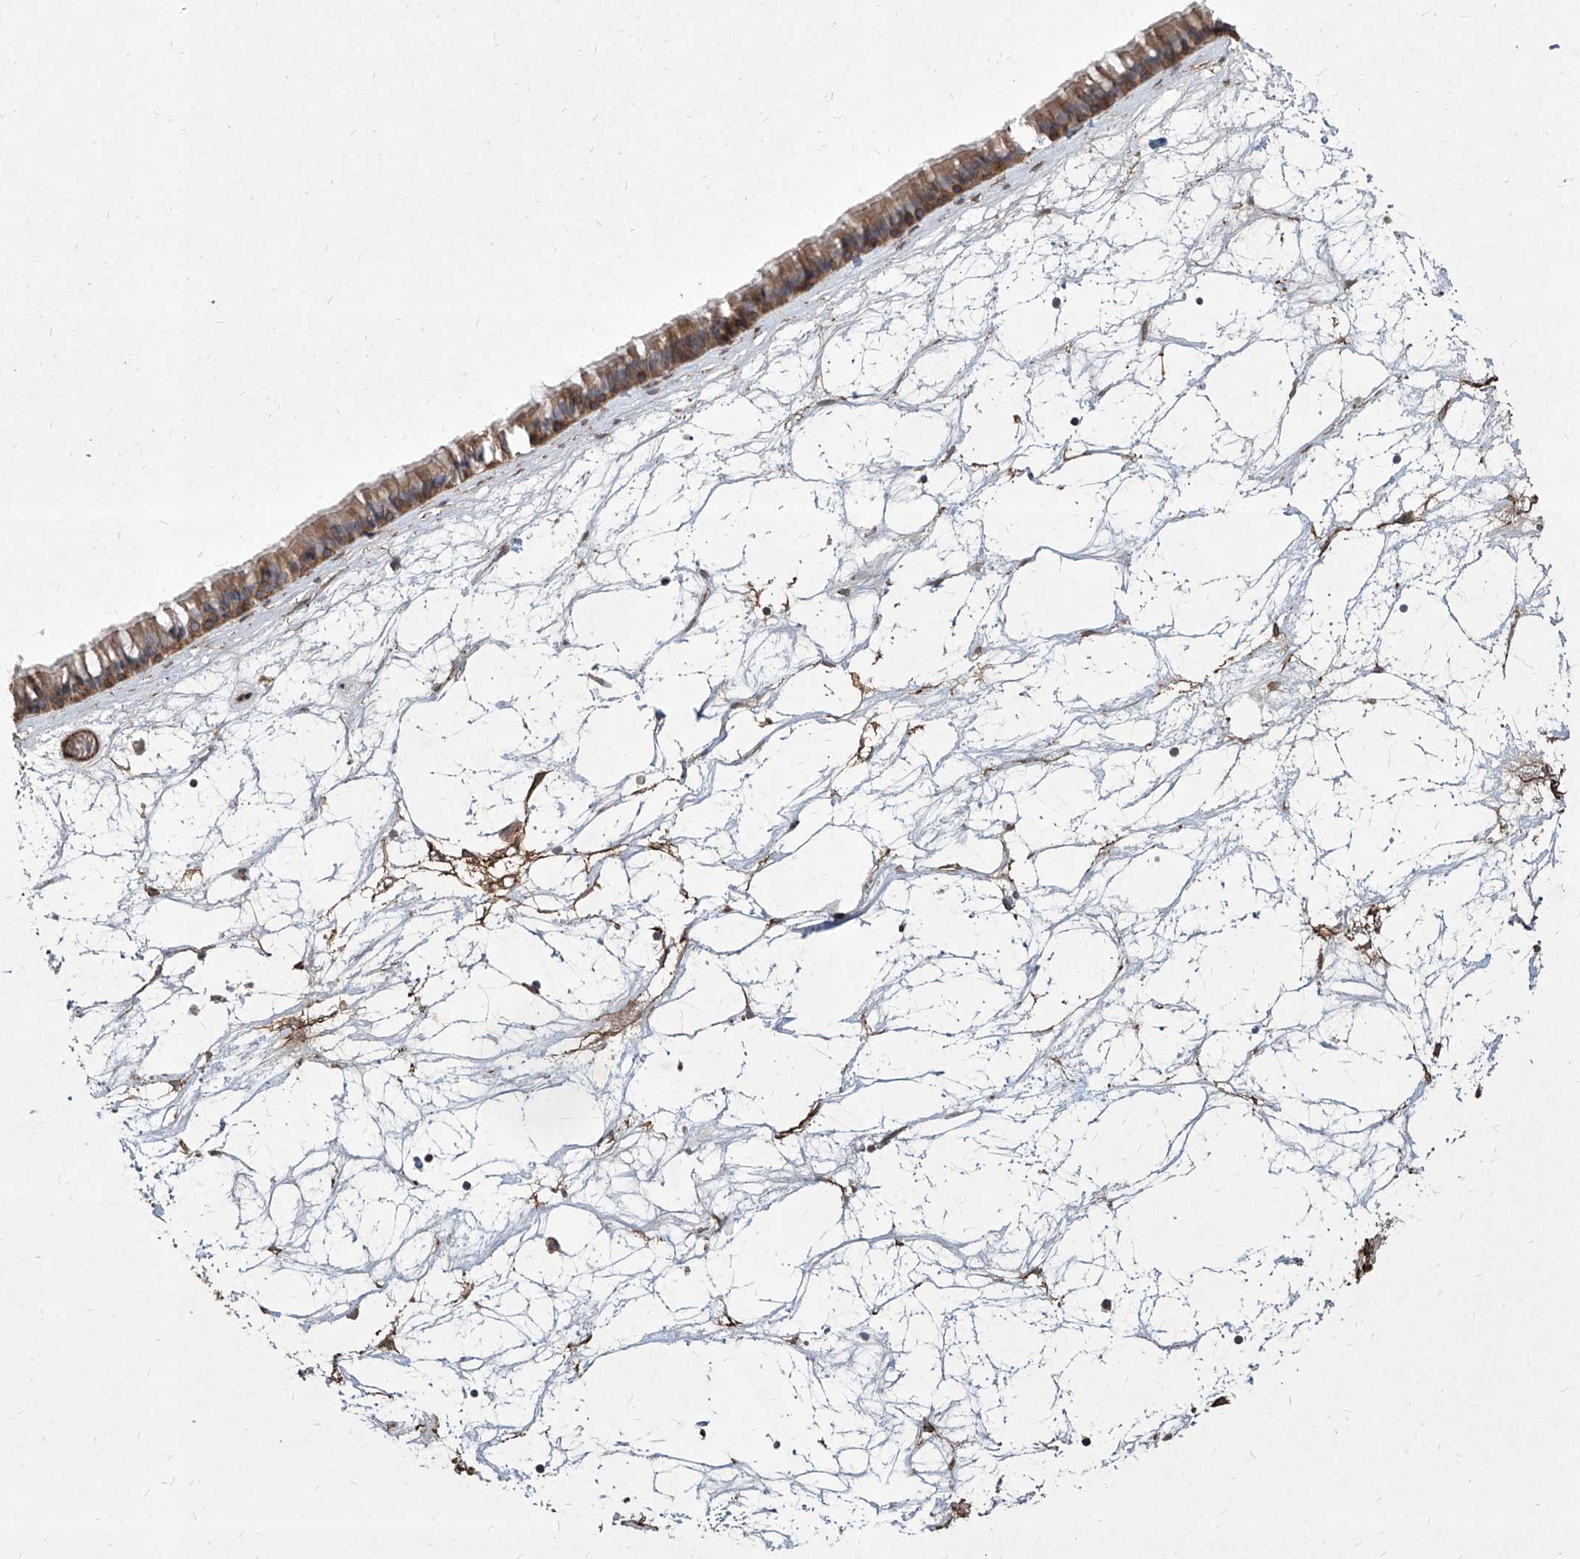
{"staining": {"intensity": "moderate", "quantity": ">75%", "location": "cytoplasmic/membranous"}, "tissue": "nasopharynx", "cell_type": "Respiratory epithelial cells", "image_type": "normal", "snomed": [{"axis": "morphology", "description": "Normal tissue, NOS"}, {"axis": "topography", "description": "Nasopharynx"}], "caption": "Immunohistochemical staining of unremarkable nasopharynx reveals >75% levels of moderate cytoplasmic/membranous protein positivity in about >75% of respiratory epithelial cells.", "gene": "FAM83B", "patient": {"sex": "male", "age": 64}}